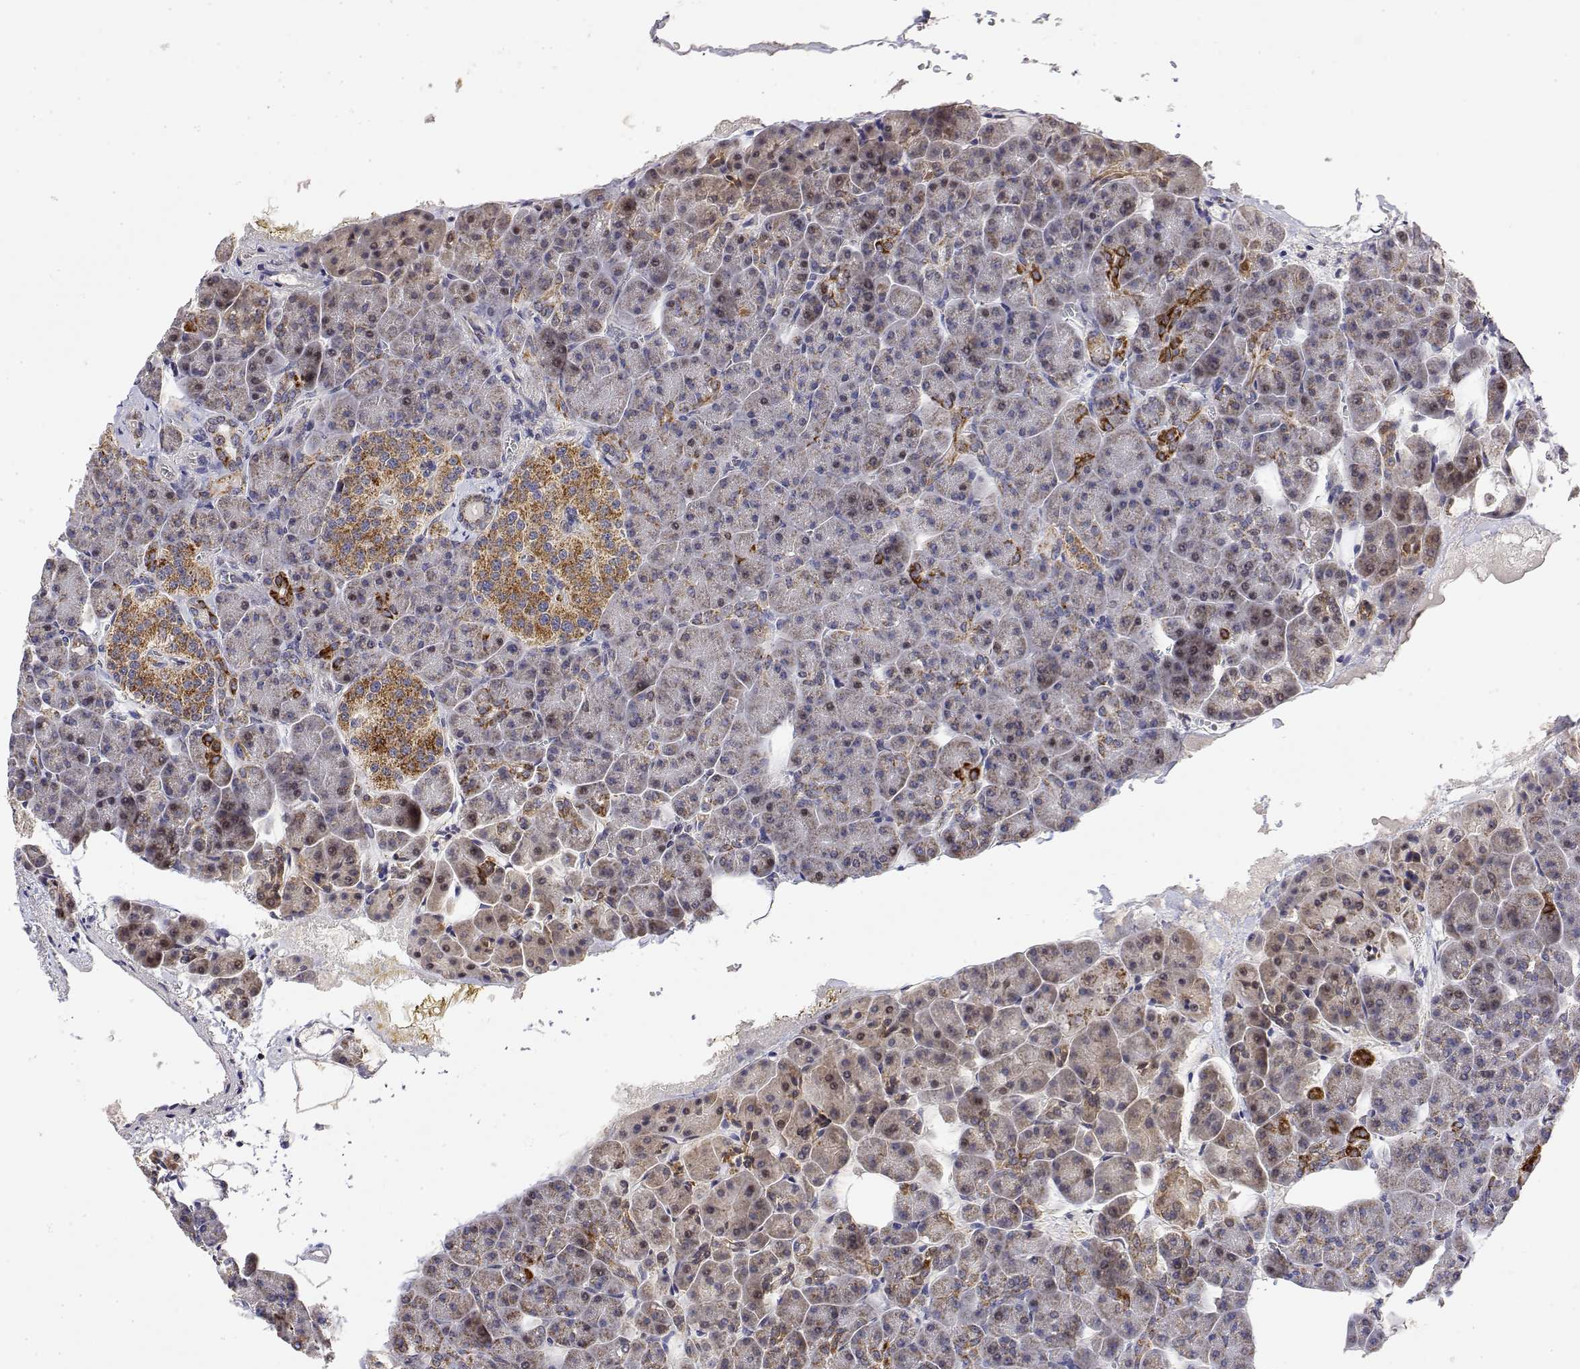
{"staining": {"intensity": "strong", "quantity": "<25%", "location": "cytoplasmic/membranous"}, "tissue": "pancreas", "cell_type": "Exocrine glandular cells", "image_type": "normal", "snomed": [{"axis": "morphology", "description": "Normal tissue, NOS"}, {"axis": "topography", "description": "Pancreas"}], "caption": "Immunohistochemistry (IHC) of normal human pancreas reveals medium levels of strong cytoplasmic/membranous staining in approximately <25% of exocrine glandular cells.", "gene": "GADD45GIP1", "patient": {"sex": "female", "age": 74}}